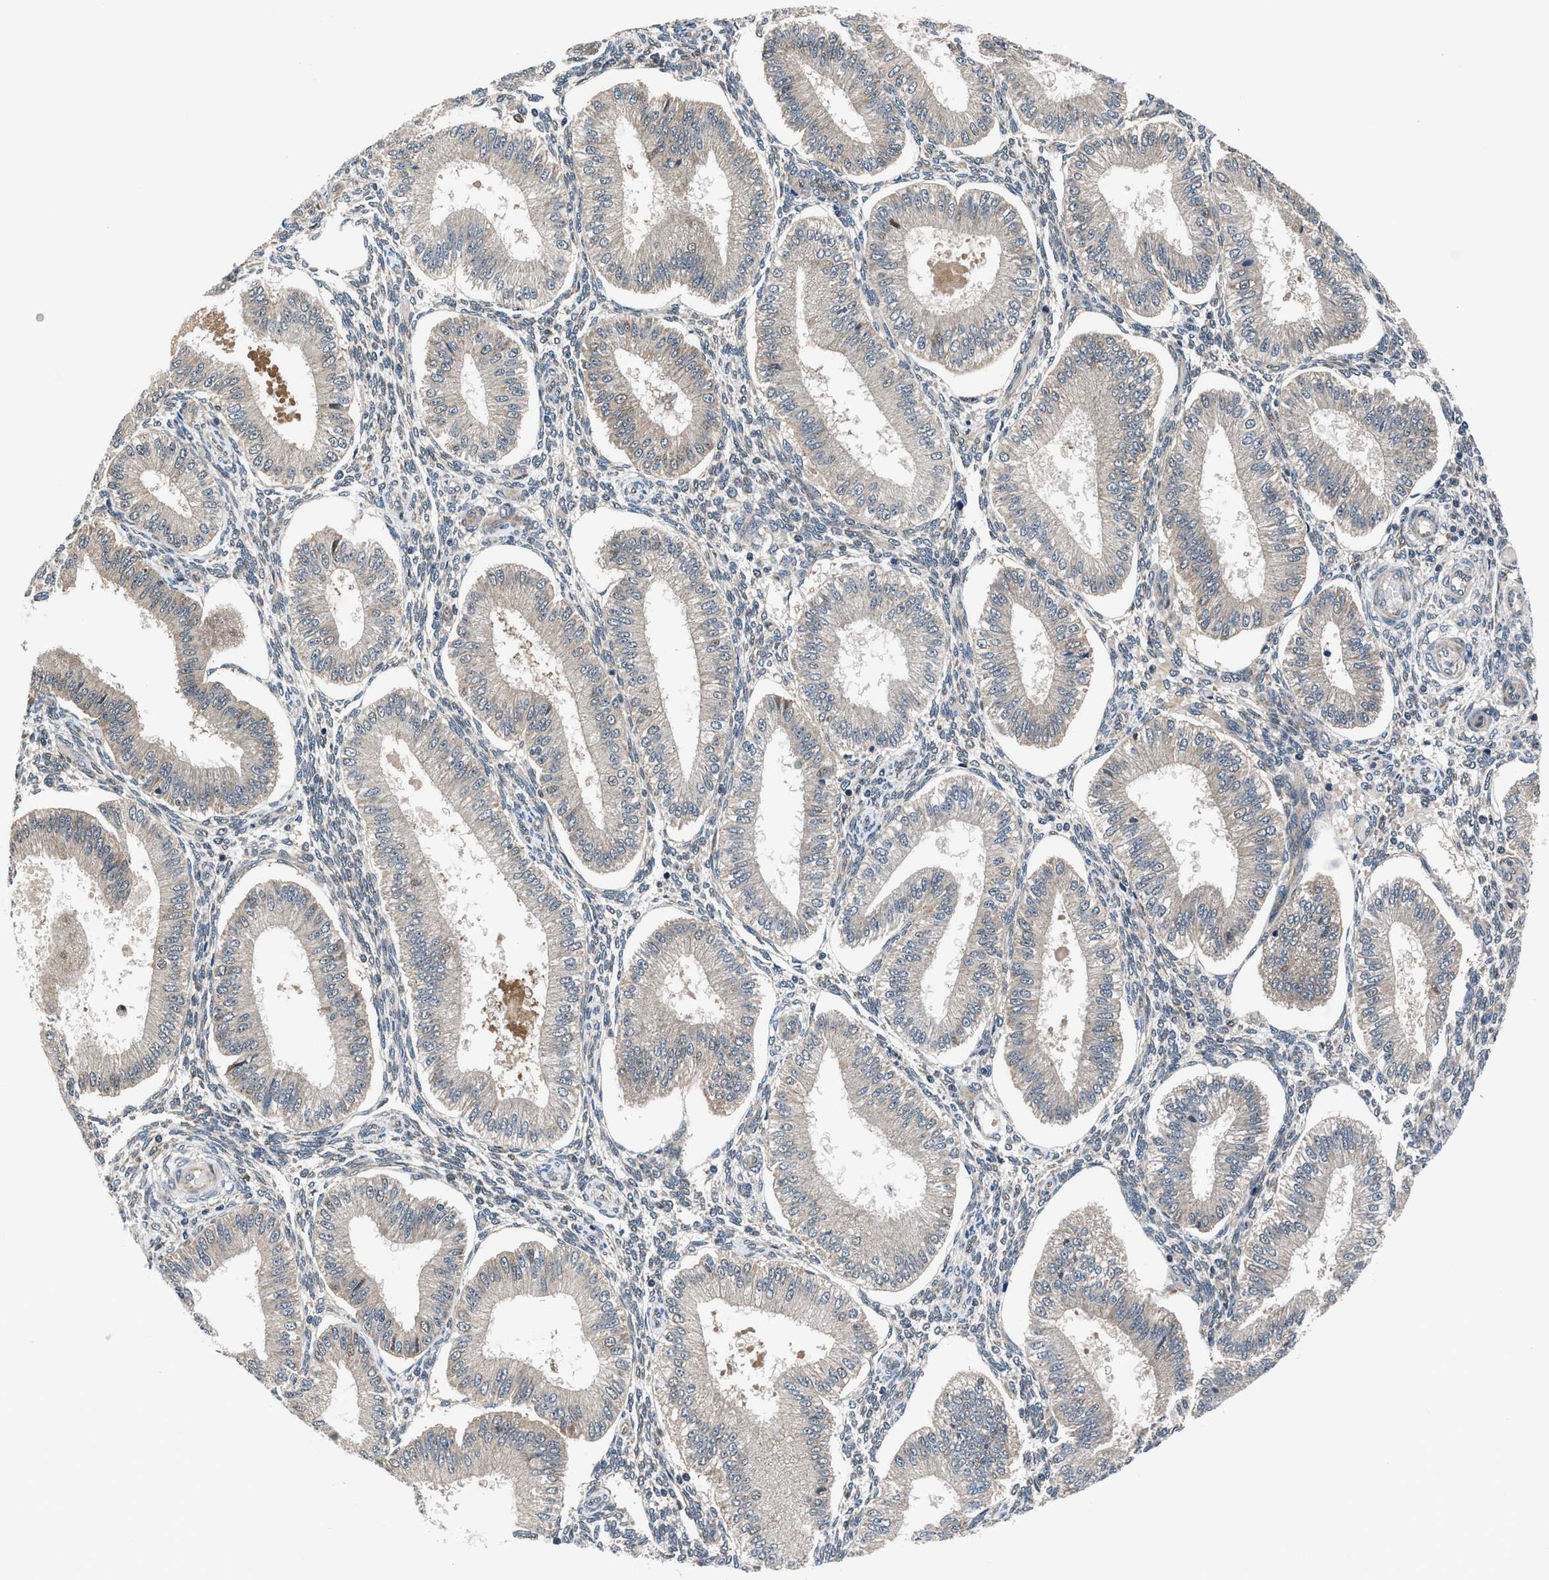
{"staining": {"intensity": "weak", "quantity": "<25%", "location": "cytoplasmic/membranous"}, "tissue": "endometrium", "cell_type": "Cells in endometrial stroma", "image_type": "normal", "snomed": [{"axis": "morphology", "description": "Normal tissue, NOS"}, {"axis": "topography", "description": "Endometrium"}], "caption": "Protein analysis of benign endometrium reveals no significant staining in cells in endometrial stroma.", "gene": "PRPSAP2", "patient": {"sex": "female", "age": 39}}